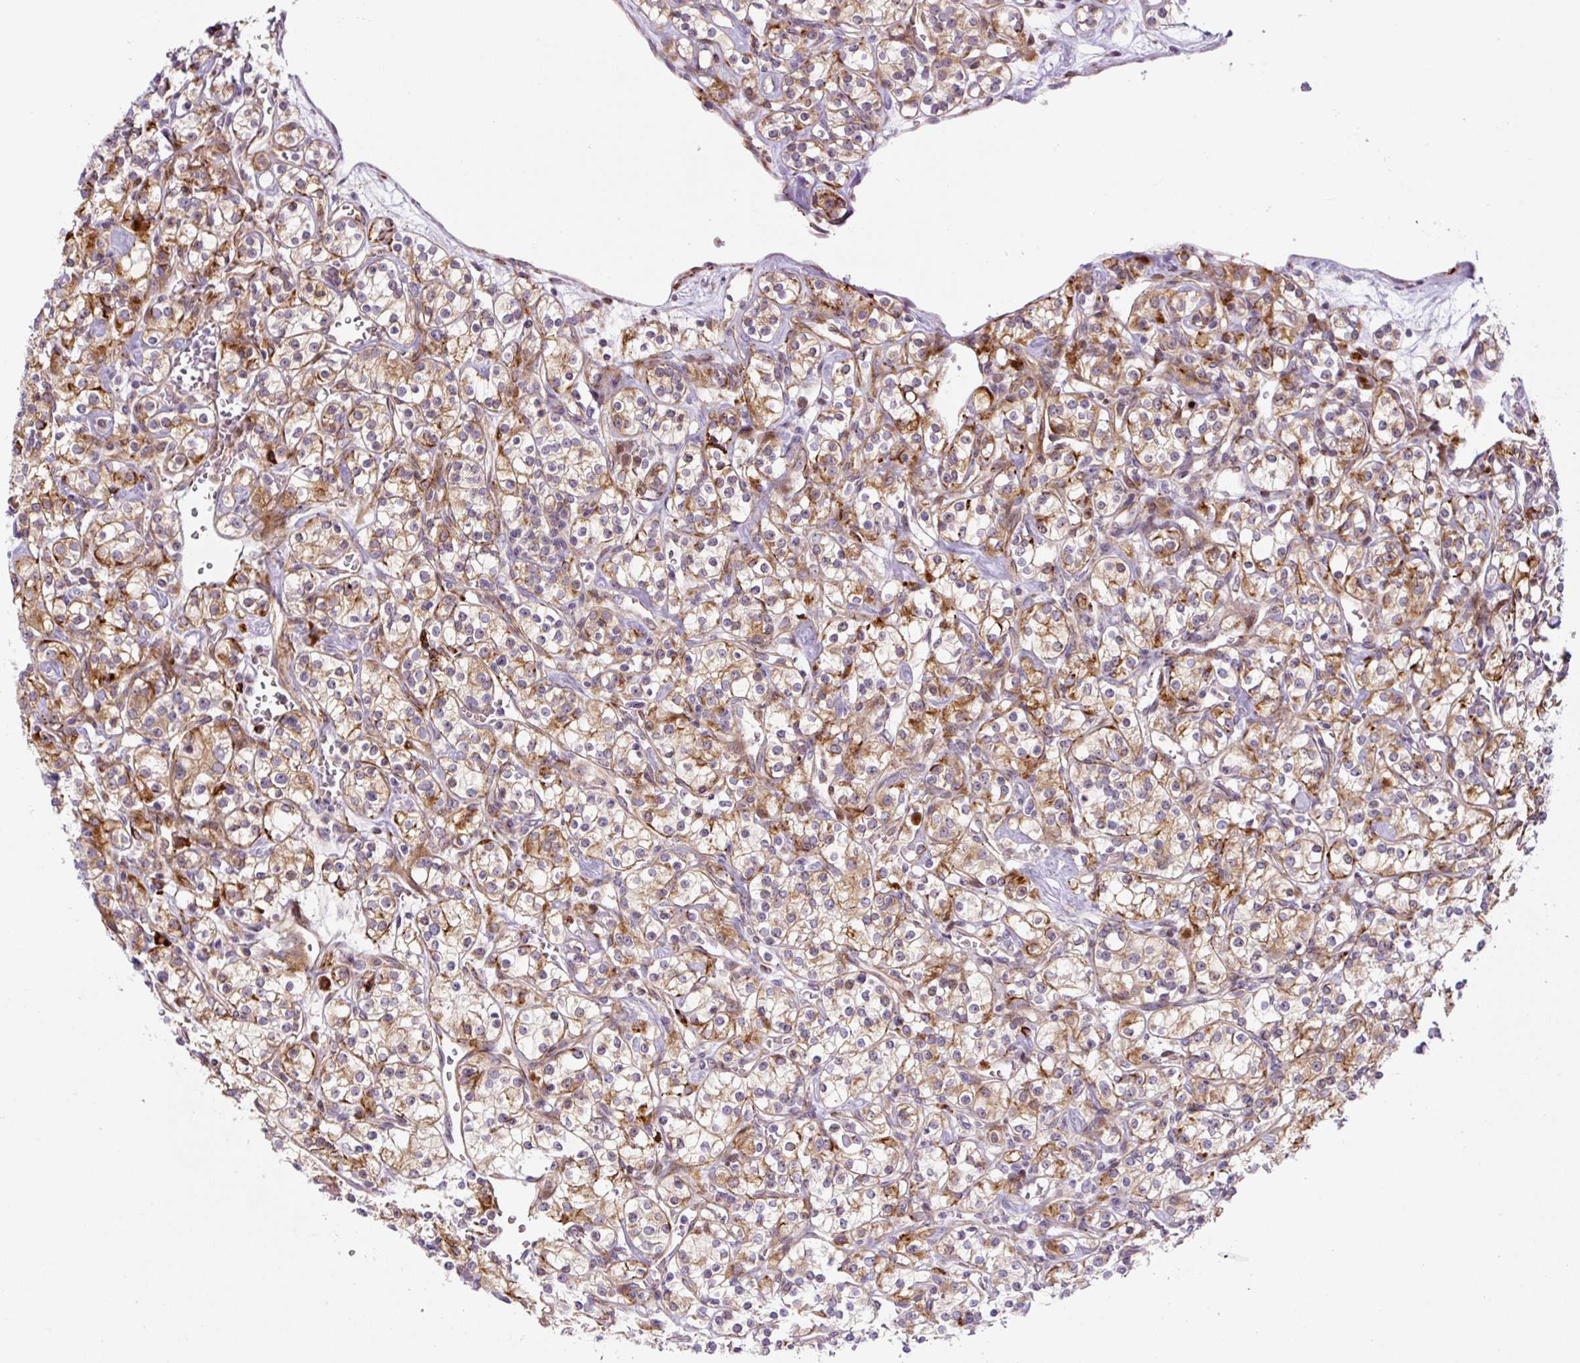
{"staining": {"intensity": "moderate", "quantity": ">75%", "location": "cytoplasmic/membranous"}, "tissue": "renal cancer", "cell_type": "Tumor cells", "image_type": "cancer", "snomed": [{"axis": "morphology", "description": "Adenocarcinoma, NOS"}, {"axis": "topography", "description": "Kidney"}], "caption": "Approximately >75% of tumor cells in renal adenocarcinoma show moderate cytoplasmic/membranous protein positivity as visualized by brown immunohistochemical staining.", "gene": "DISP3", "patient": {"sex": "male", "age": 77}}